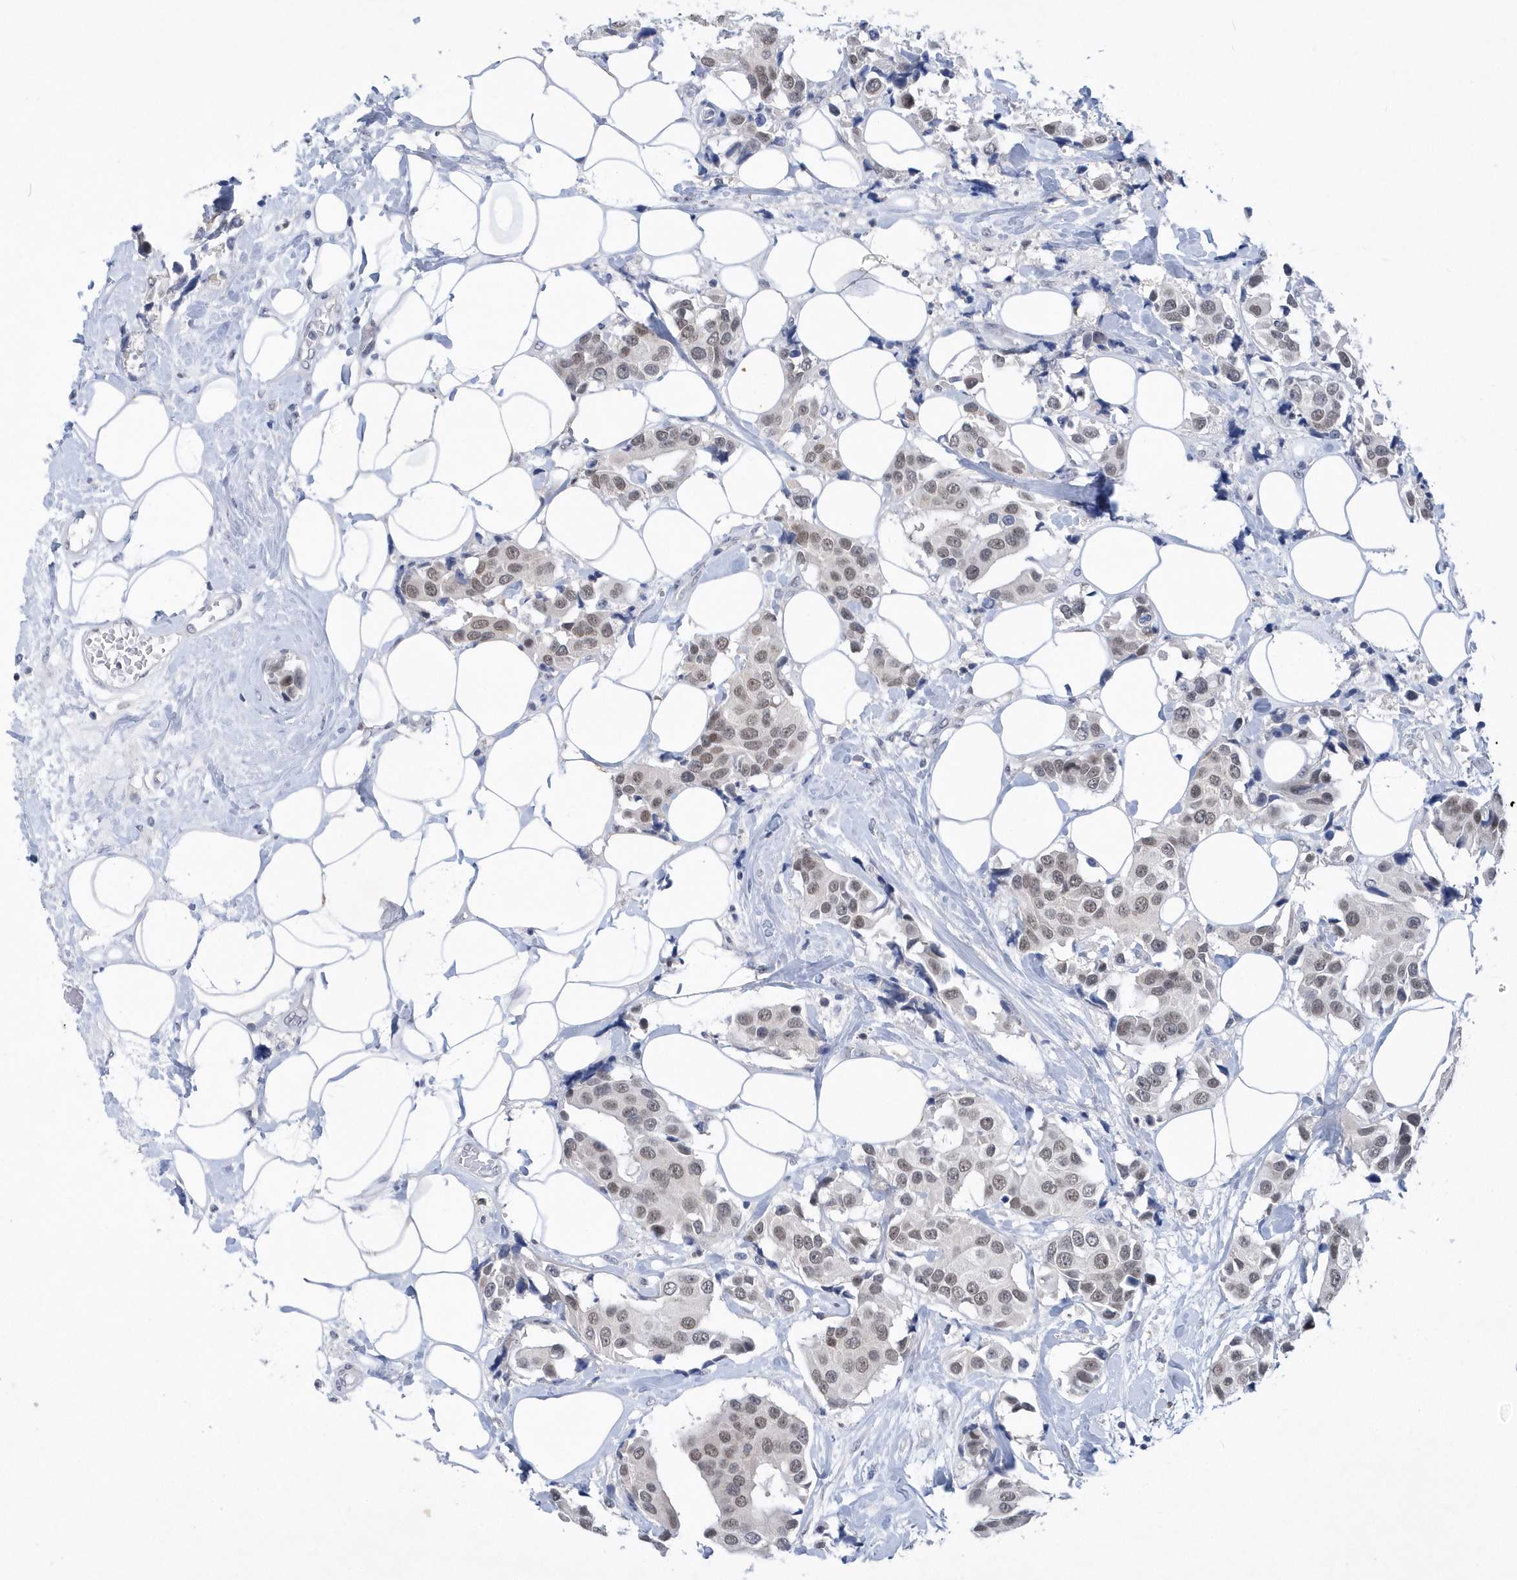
{"staining": {"intensity": "weak", "quantity": ">75%", "location": "nuclear"}, "tissue": "breast cancer", "cell_type": "Tumor cells", "image_type": "cancer", "snomed": [{"axis": "morphology", "description": "Normal tissue, NOS"}, {"axis": "morphology", "description": "Duct carcinoma"}, {"axis": "topography", "description": "Breast"}], "caption": "Breast cancer (infiltrating ductal carcinoma) tissue demonstrates weak nuclear staining in approximately >75% of tumor cells, visualized by immunohistochemistry.", "gene": "SRGAP3", "patient": {"sex": "female", "age": 39}}